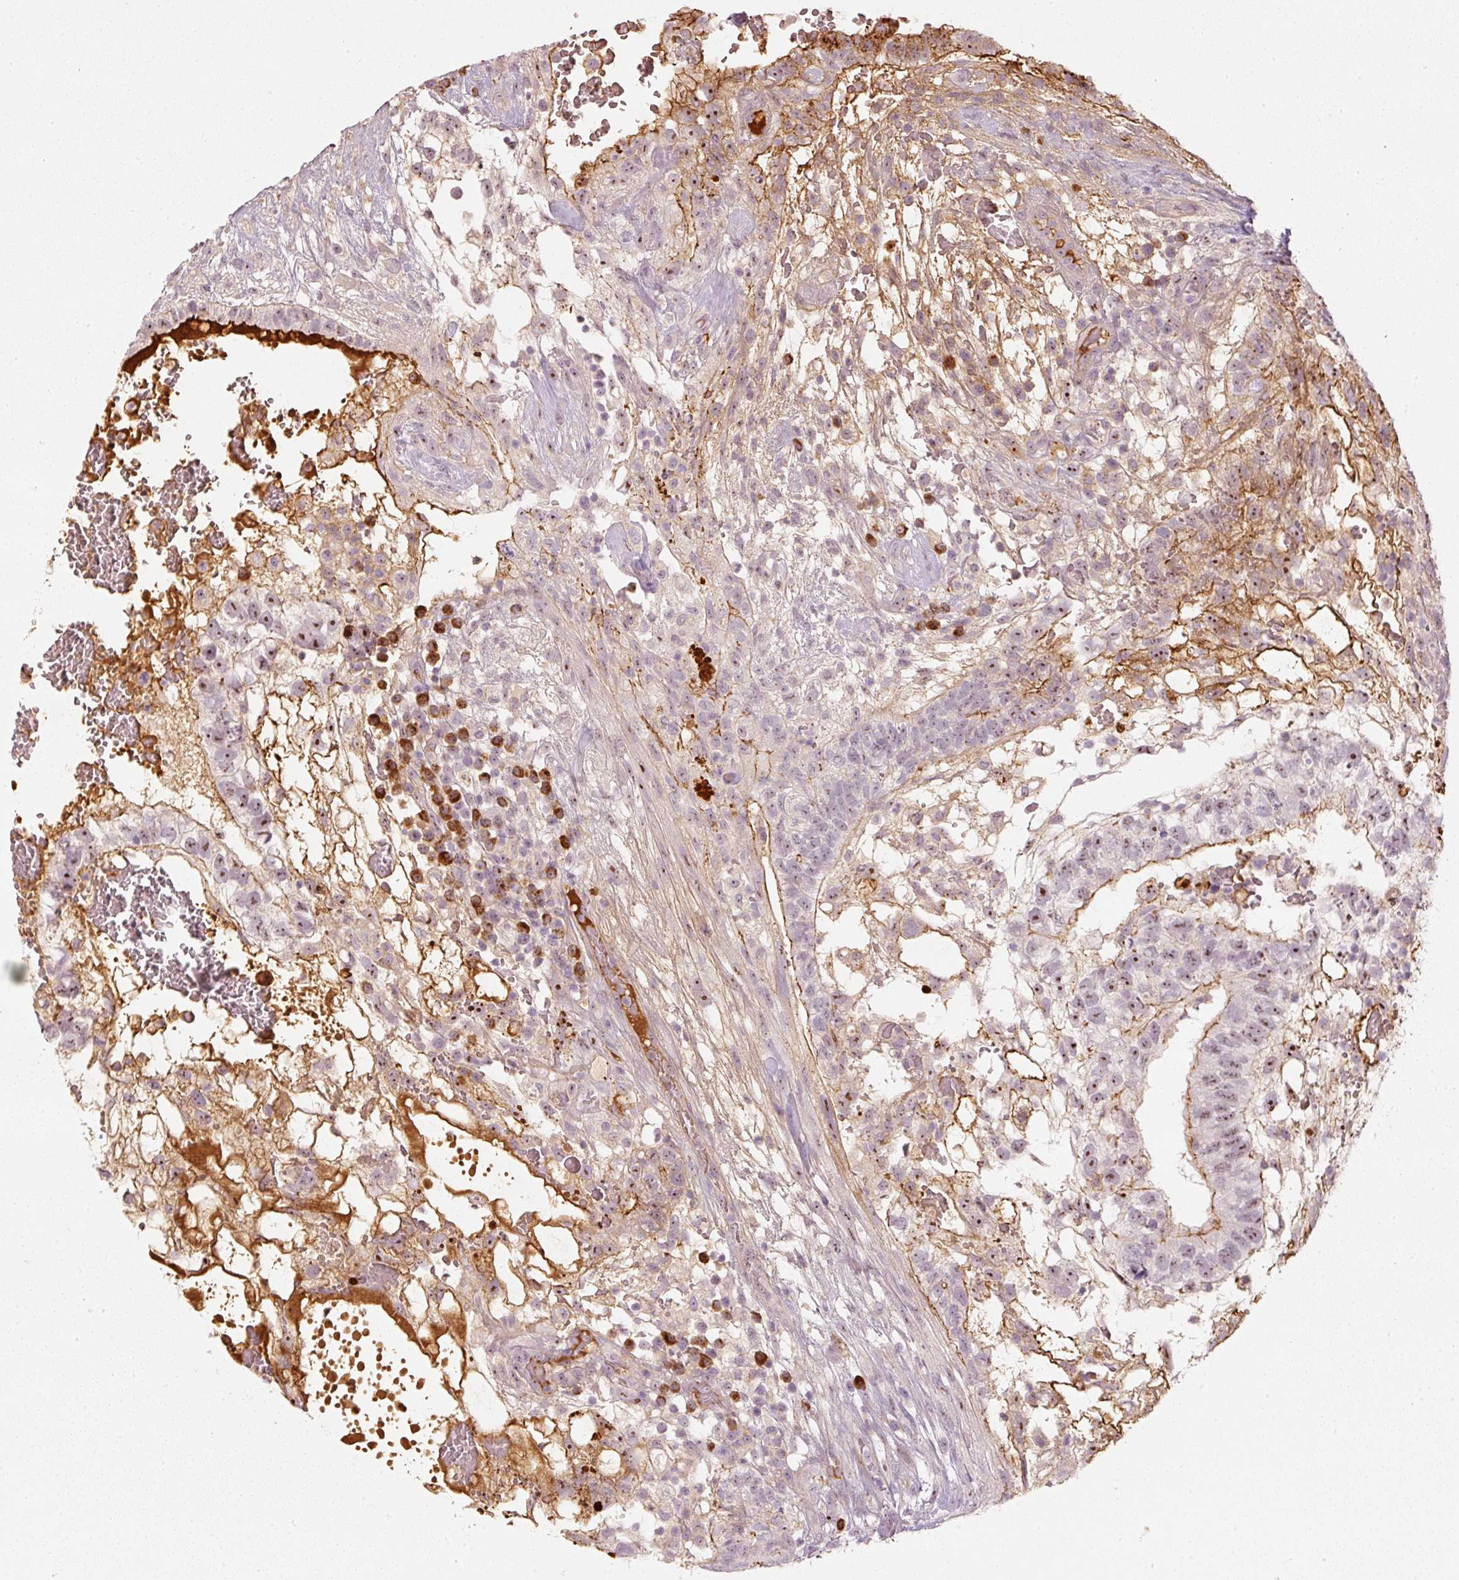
{"staining": {"intensity": "moderate", "quantity": "25%-75%", "location": "cytoplasmic/membranous,nuclear"}, "tissue": "testis cancer", "cell_type": "Tumor cells", "image_type": "cancer", "snomed": [{"axis": "morphology", "description": "Normal tissue, NOS"}, {"axis": "morphology", "description": "Carcinoma, Embryonal, NOS"}, {"axis": "topography", "description": "Testis"}], "caption": "Protein positivity by immunohistochemistry demonstrates moderate cytoplasmic/membranous and nuclear staining in approximately 25%-75% of tumor cells in embryonal carcinoma (testis). Nuclei are stained in blue.", "gene": "VCAM1", "patient": {"sex": "male", "age": 32}}